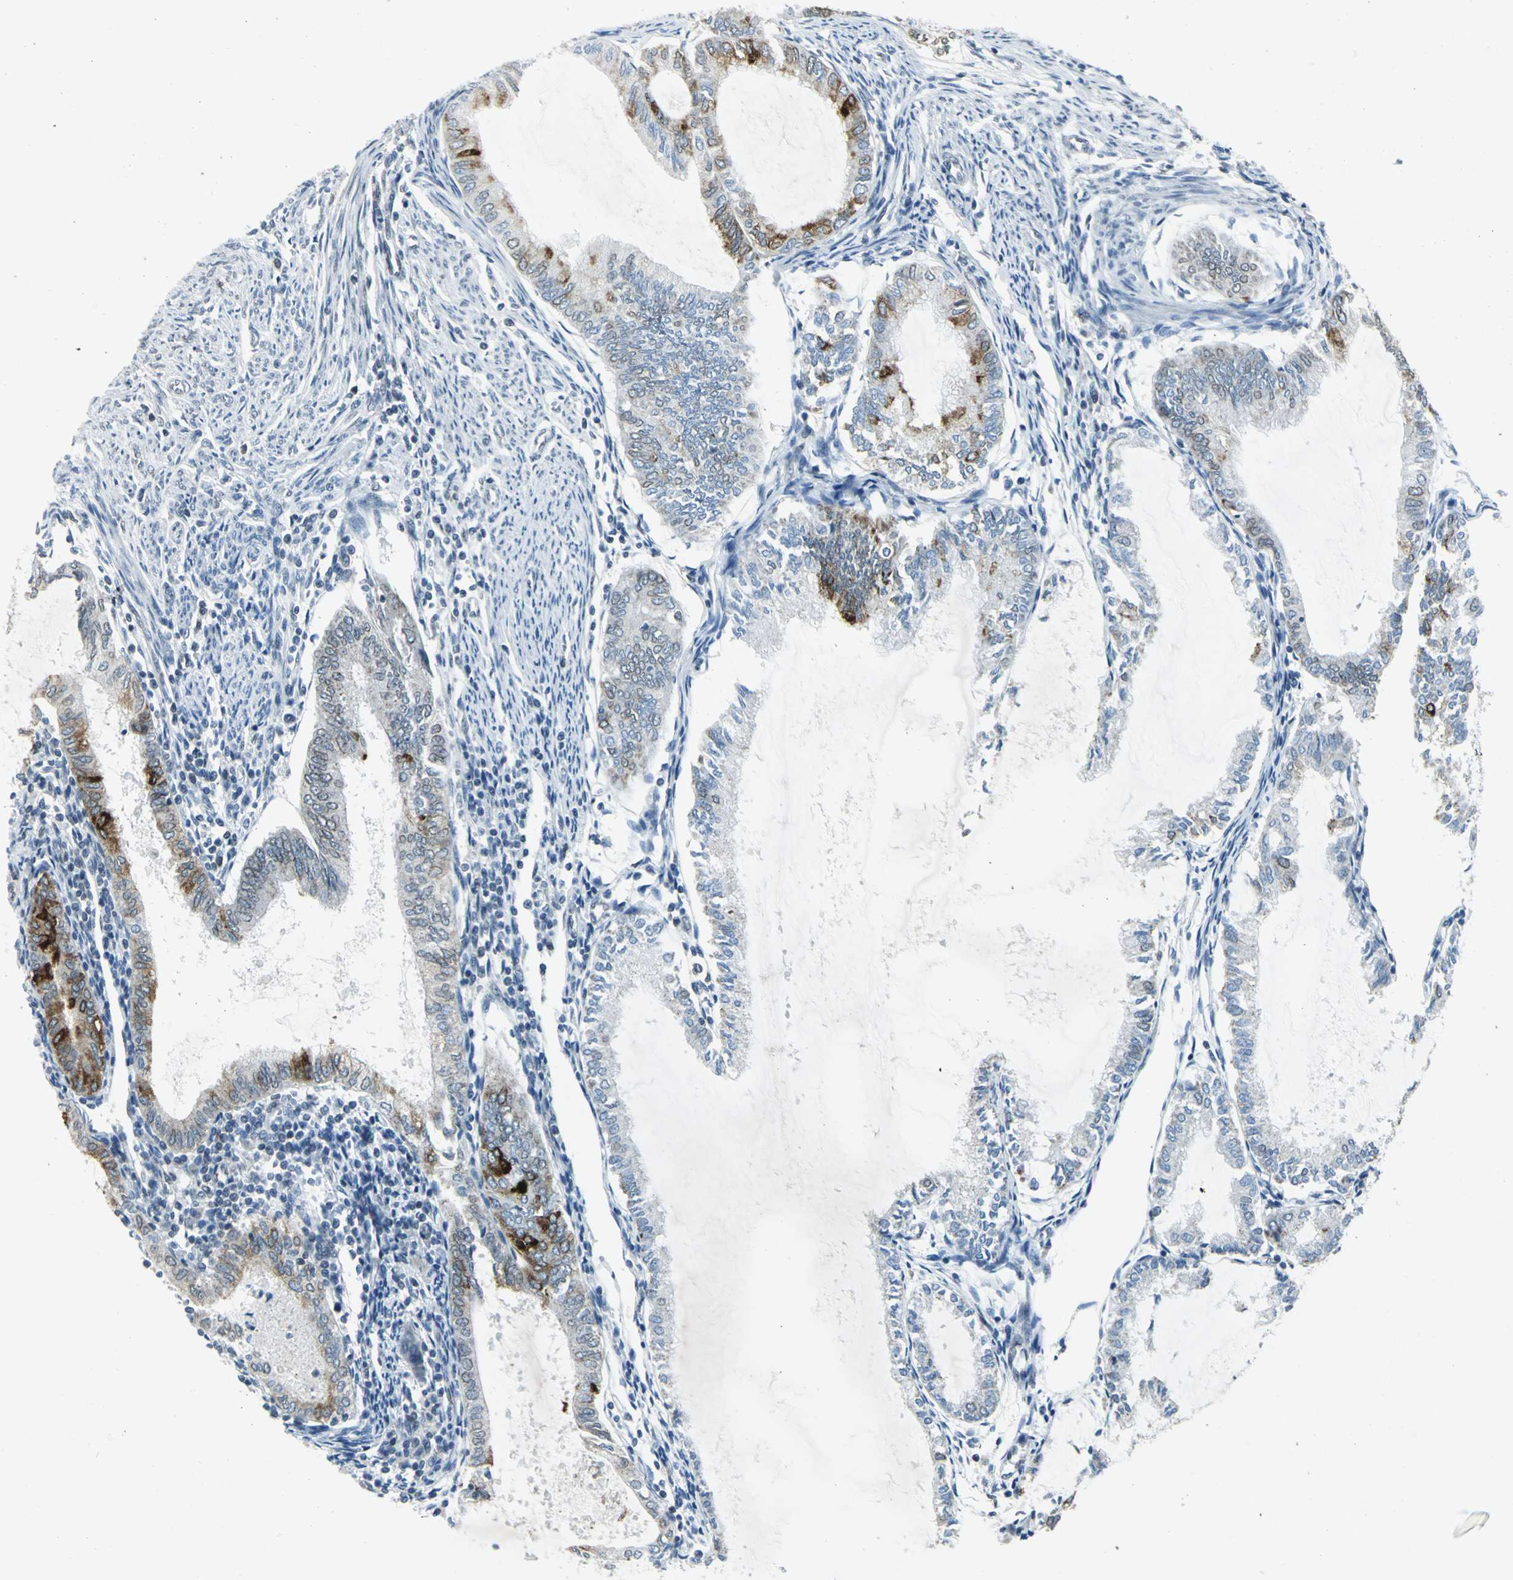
{"staining": {"intensity": "strong", "quantity": "25%-75%", "location": "cytoplasmic/membranous"}, "tissue": "endometrial cancer", "cell_type": "Tumor cells", "image_type": "cancer", "snomed": [{"axis": "morphology", "description": "Adenocarcinoma, NOS"}, {"axis": "topography", "description": "Endometrium"}], "caption": "An image of adenocarcinoma (endometrial) stained for a protein exhibits strong cytoplasmic/membranous brown staining in tumor cells. Nuclei are stained in blue.", "gene": "SNUPN", "patient": {"sex": "female", "age": 86}}